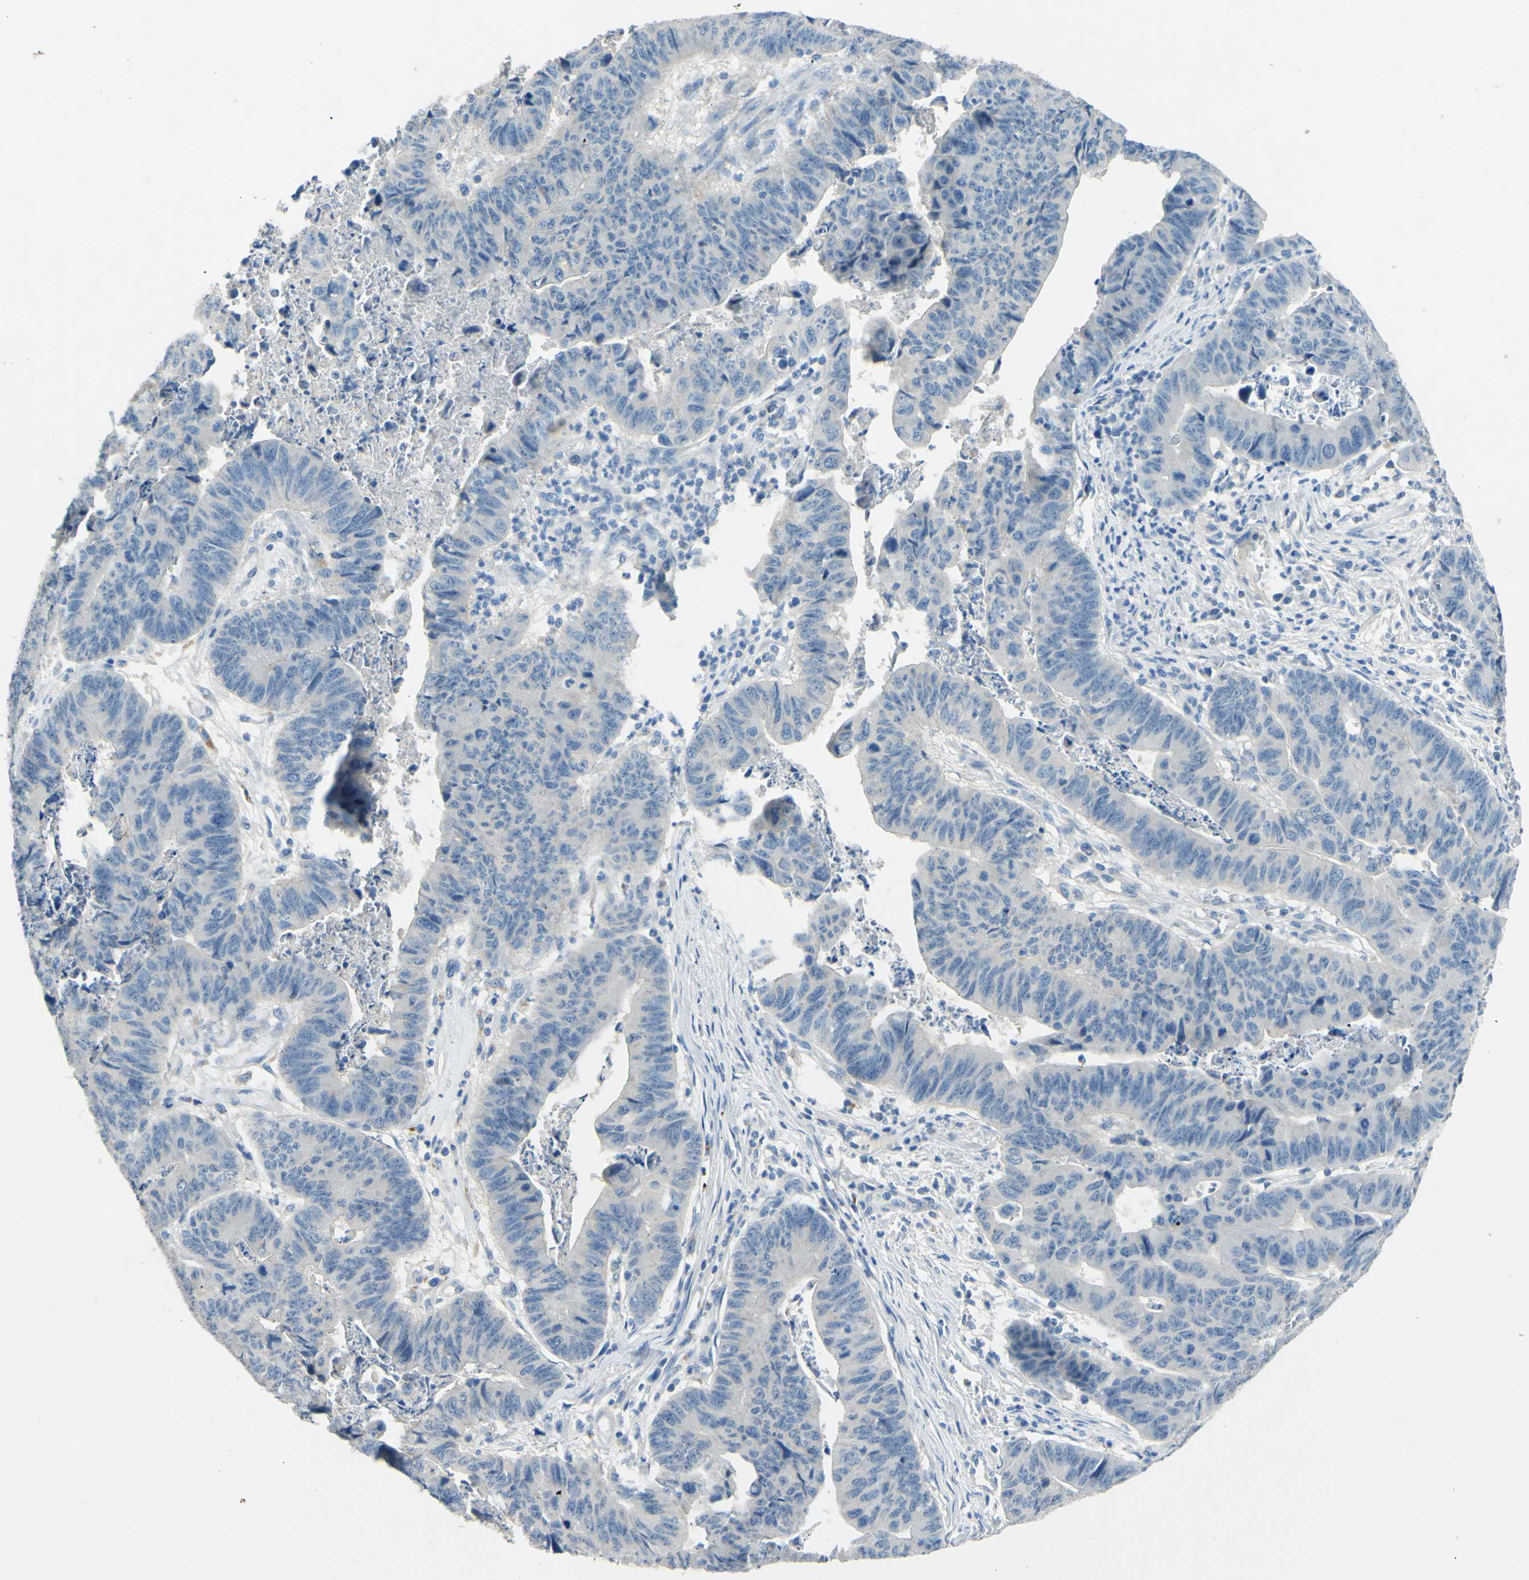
{"staining": {"intensity": "negative", "quantity": "none", "location": "none"}, "tissue": "stomach cancer", "cell_type": "Tumor cells", "image_type": "cancer", "snomed": [{"axis": "morphology", "description": "Adenocarcinoma, NOS"}, {"axis": "topography", "description": "Stomach, lower"}], "caption": "Tumor cells show no significant positivity in adenocarcinoma (stomach). (DAB (3,3'-diaminobenzidine) immunohistochemistry, high magnification).", "gene": "CDH10", "patient": {"sex": "male", "age": 77}}